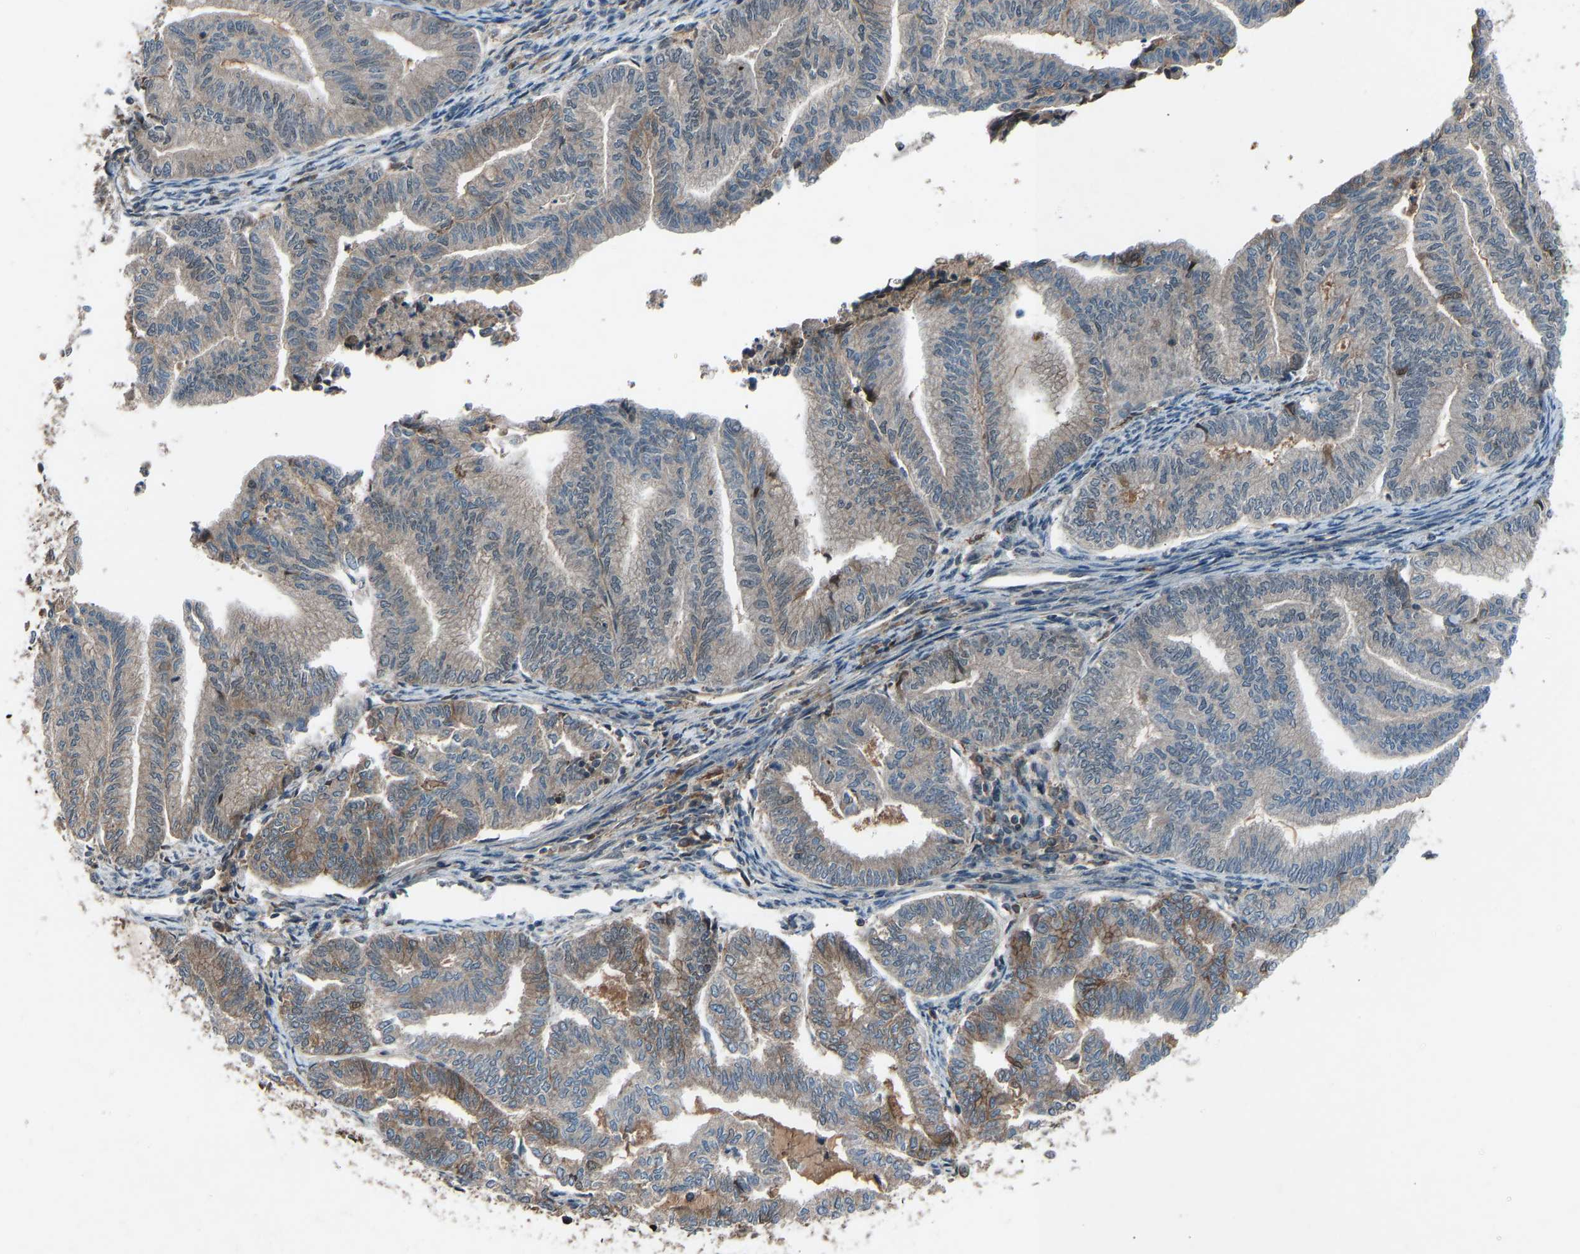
{"staining": {"intensity": "moderate", "quantity": "25%-75%", "location": "cytoplasmic/membranous"}, "tissue": "endometrial cancer", "cell_type": "Tumor cells", "image_type": "cancer", "snomed": [{"axis": "morphology", "description": "Adenocarcinoma, NOS"}, {"axis": "topography", "description": "Endometrium"}], "caption": "Adenocarcinoma (endometrial) tissue demonstrates moderate cytoplasmic/membranous positivity in about 25%-75% of tumor cells", "gene": "SLC43A1", "patient": {"sex": "female", "age": 79}}